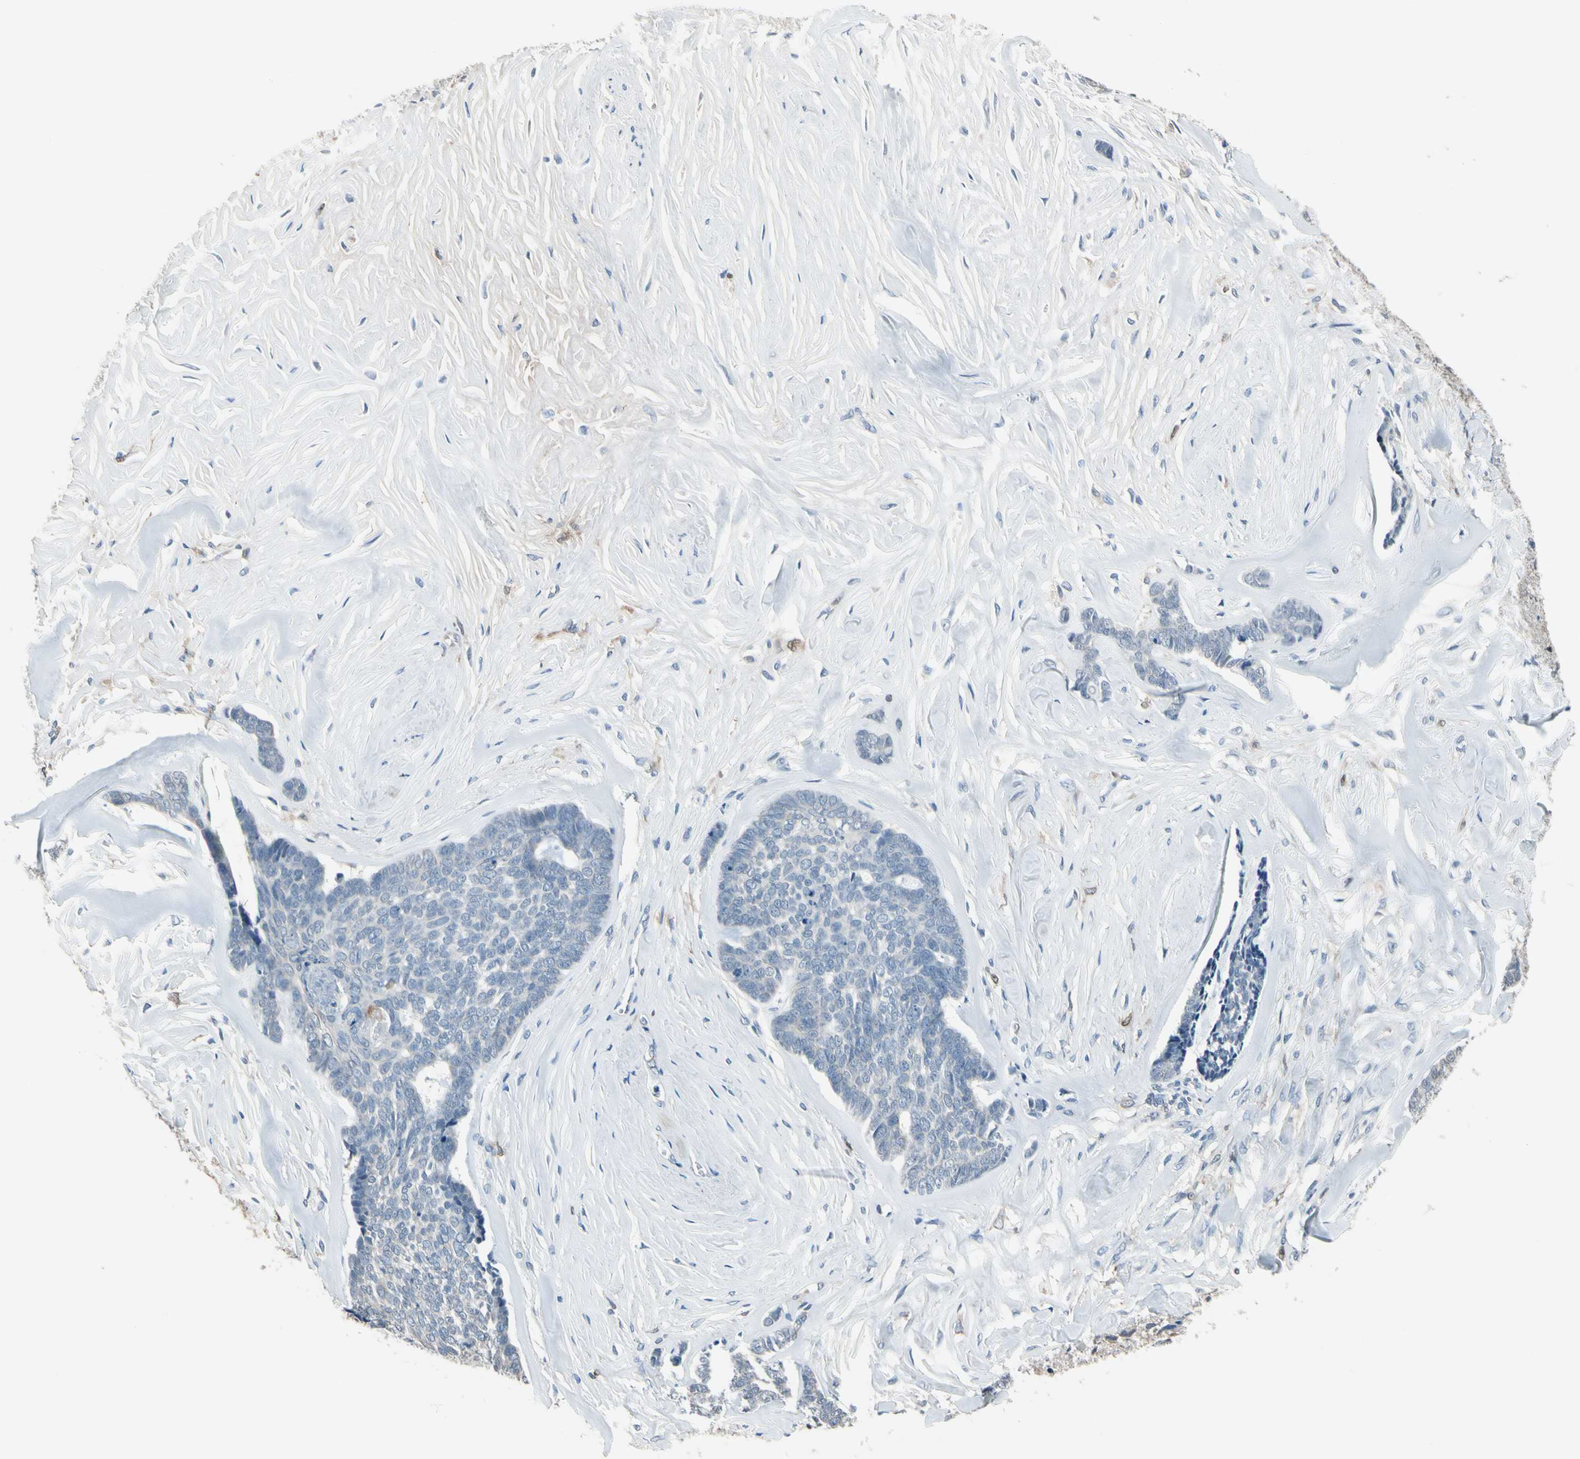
{"staining": {"intensity": "negative", "quantity": "none", "location": "none"}, "tissue": "skin cancer", "cell_type": "Tumor cells", "image_type": "cancer", "snomed": [{"axis": "morphology", "description": "Basal cell carcinoma"}, {"axis": "topography", "description": "Skin"}], "caption": "Protein analysis of basal cell carcinoma (skin) shows no significant expression in tumor cells.", "gene": "NFATC2", "patient": {"sex": "male", "age": 84}}